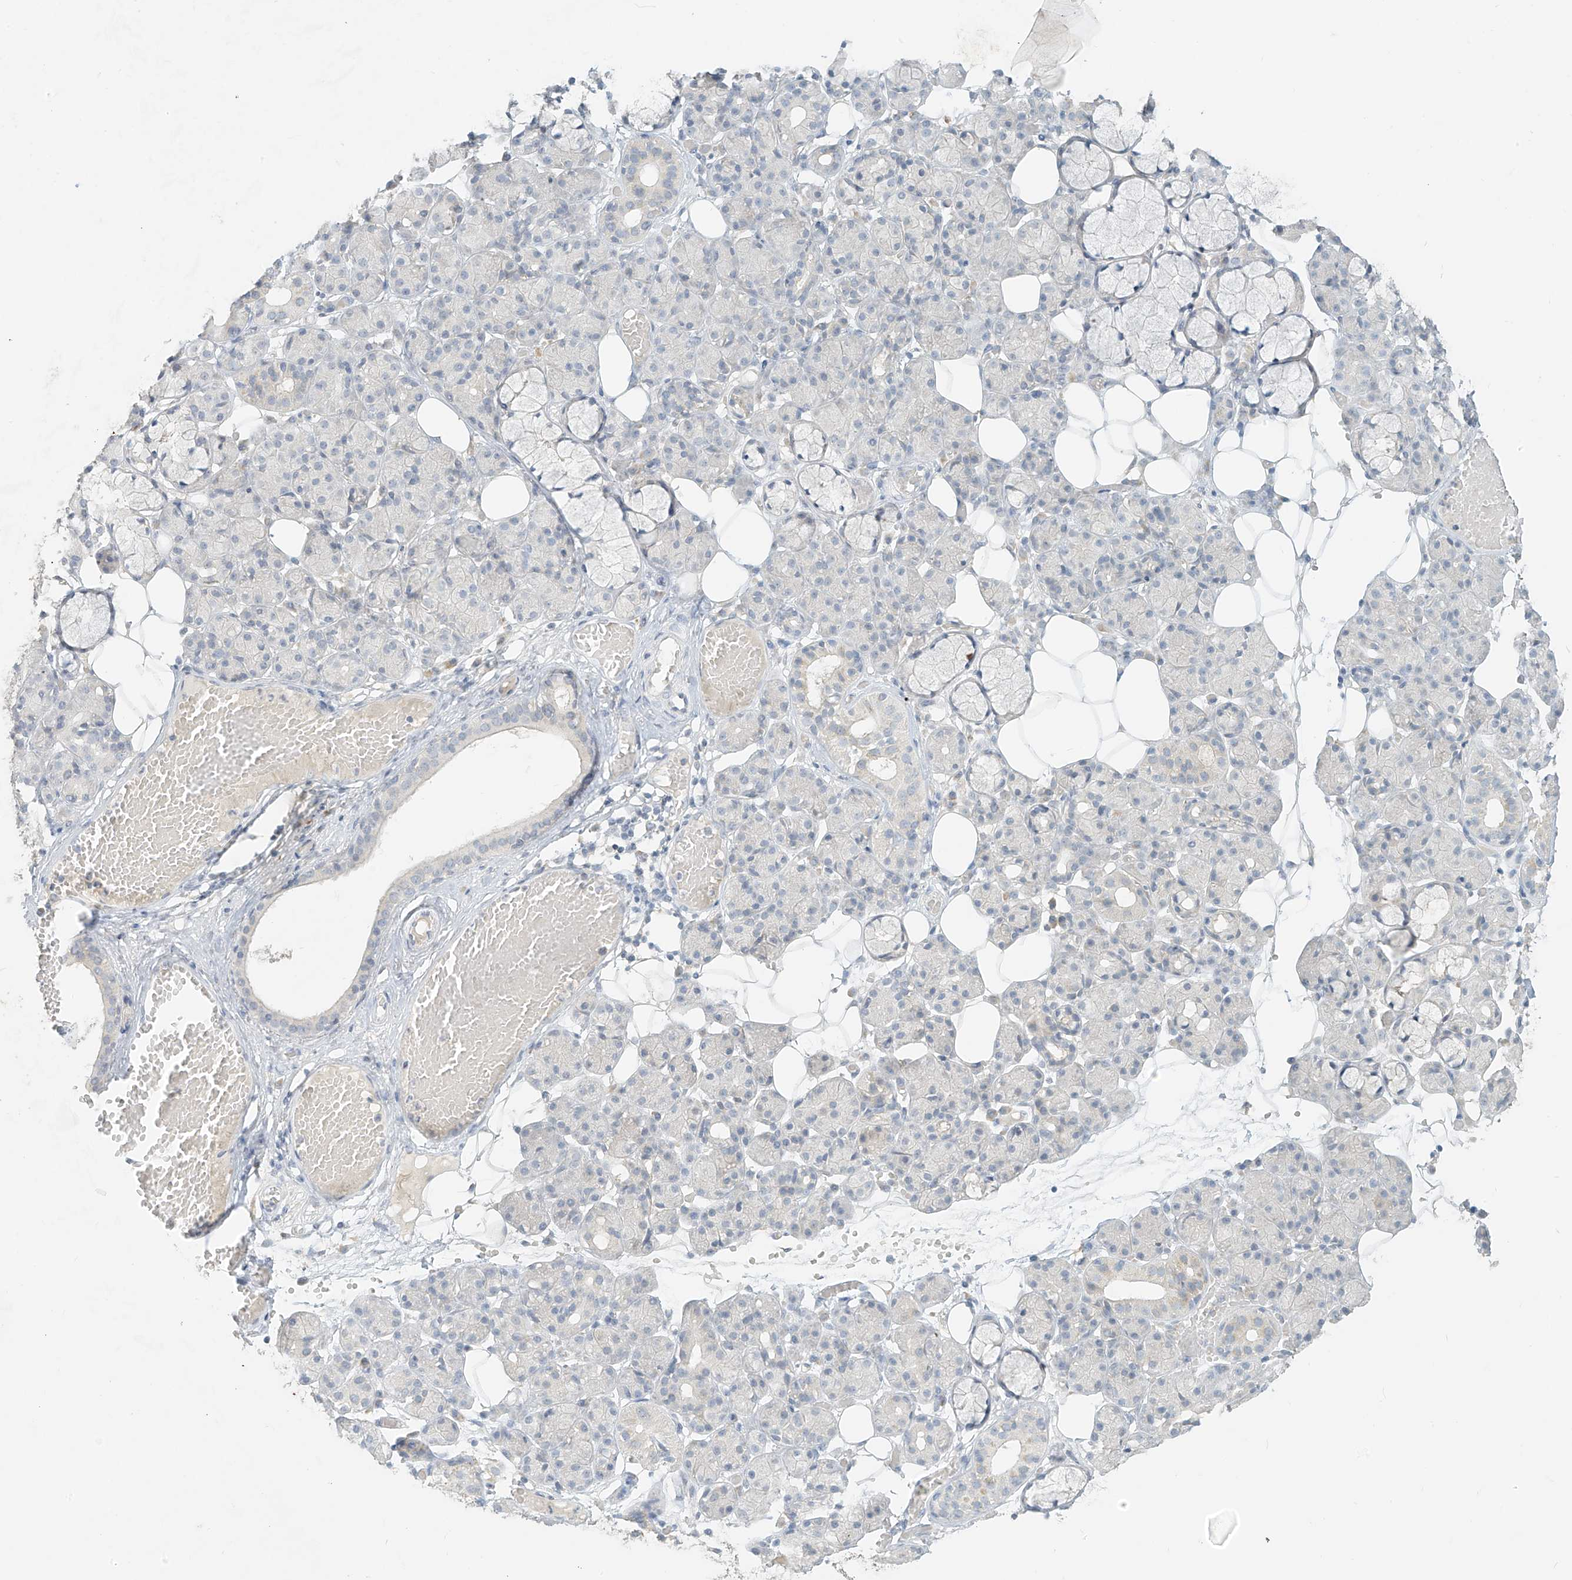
{"staining": {"intensity": "negative", "quantity": "none", "location": "none"}, "tissue": "salivary gland", "cell_type": "Glandular cells", "image_type": "normal", "snomed": [{"axis": "morphology", "description": "Normal tissue, NOS"}, {"axis": "topography", "description": "Salivary gland"}], "caption": "Salivary gland stained for a protein using IHC reveals no positivity glandular cells.", "gene": "C2orf42", "patient": {"sex": "male", "age": 63}}